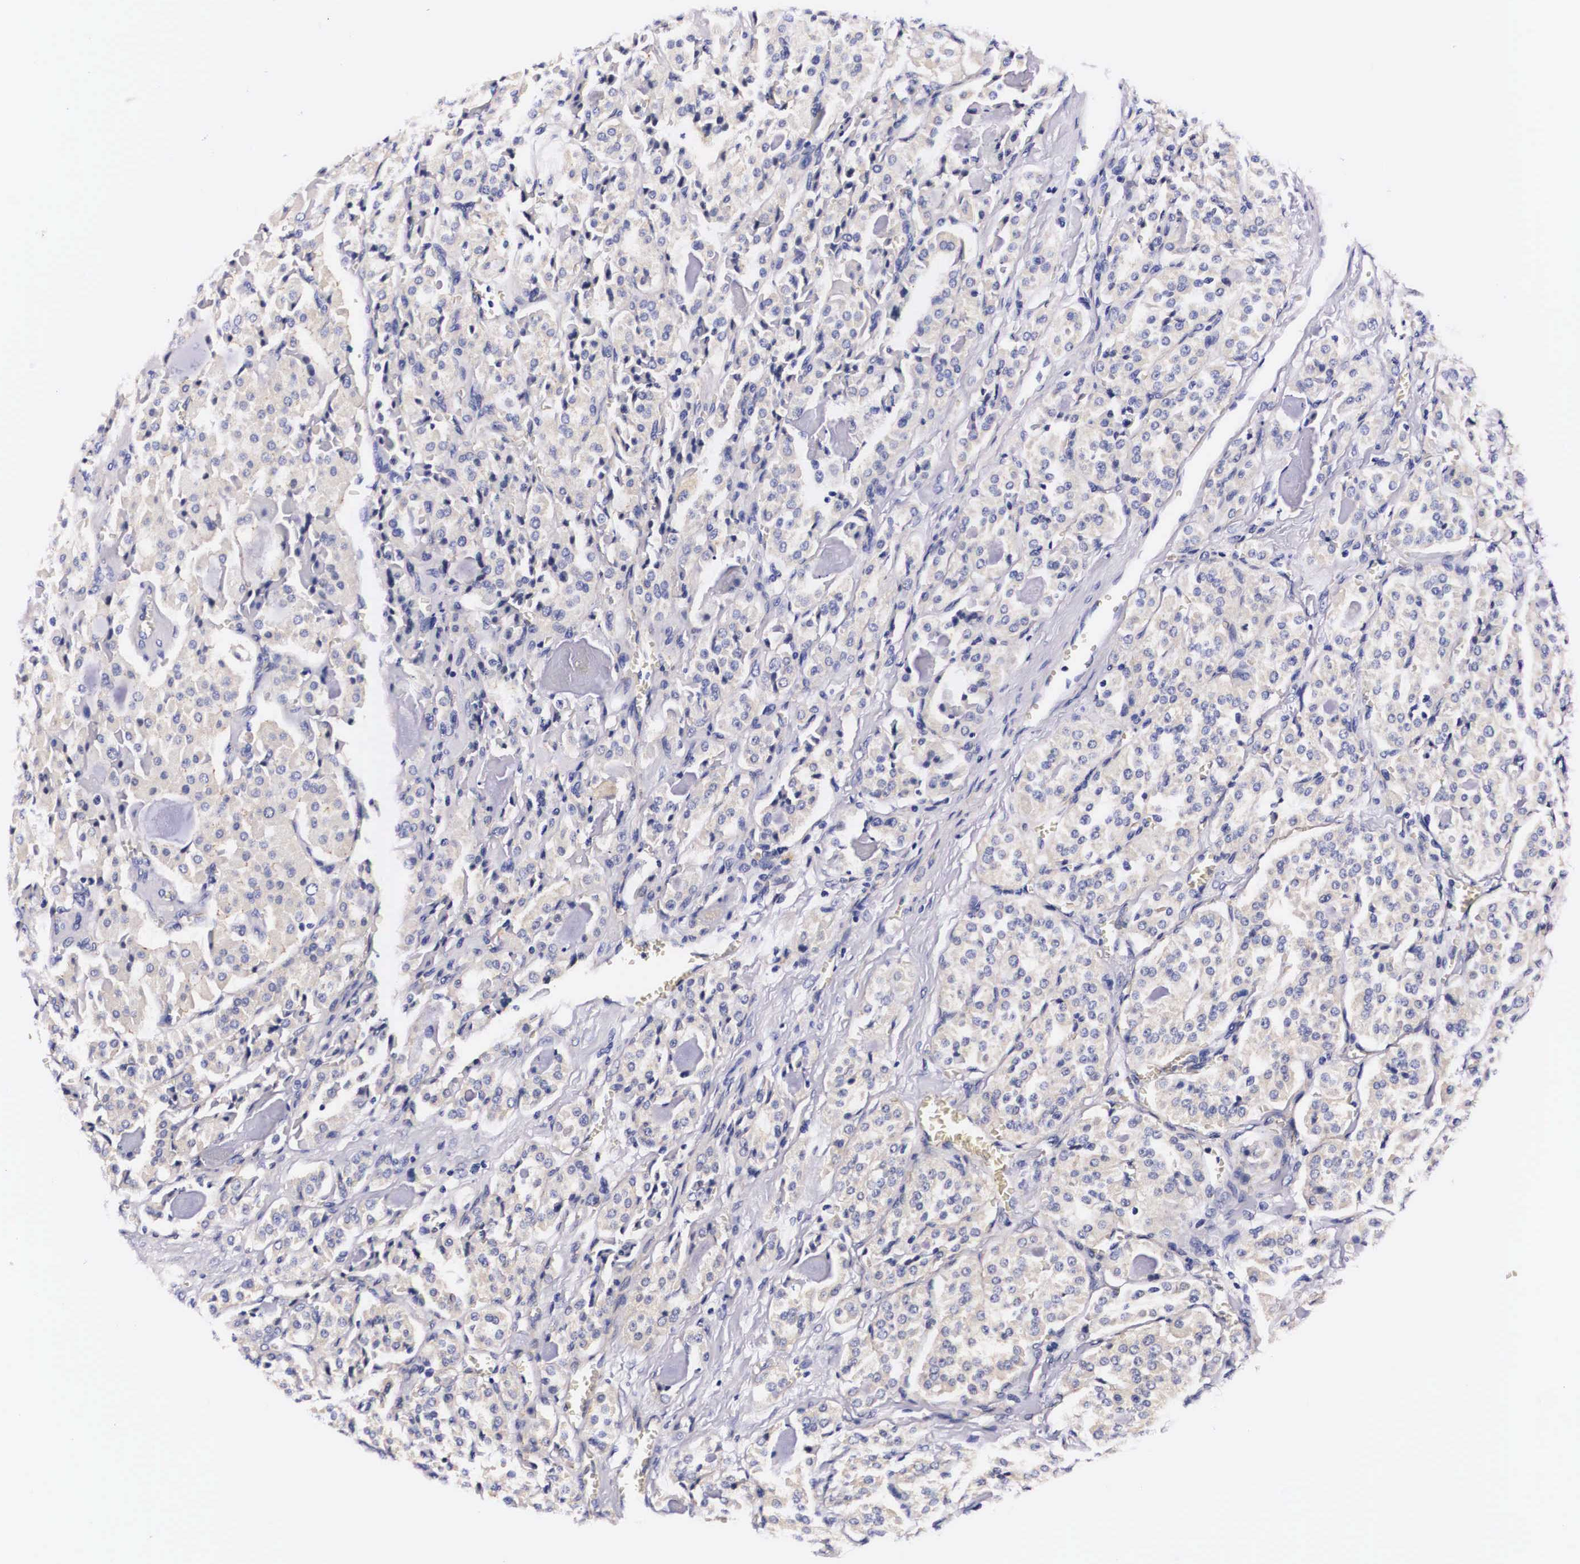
{"staining": {"intensity": "negative", "quantity": "none", "location": "none"}, "tissue": "thyroid cancer", "cell_type": "Tumor cells", "image_type": "cancer", "snomed": [{"axis": "morphology", "description": "Carcinoma, NOS"}, {"axis": "topography", "description": "Thyroid gland"}], "caption": "Protein analysis of thyroid carcinoma reveals no significant expression in tumor cells.", "gene": "PHETA2", "patient": {"sex": "male", "age": 76}}